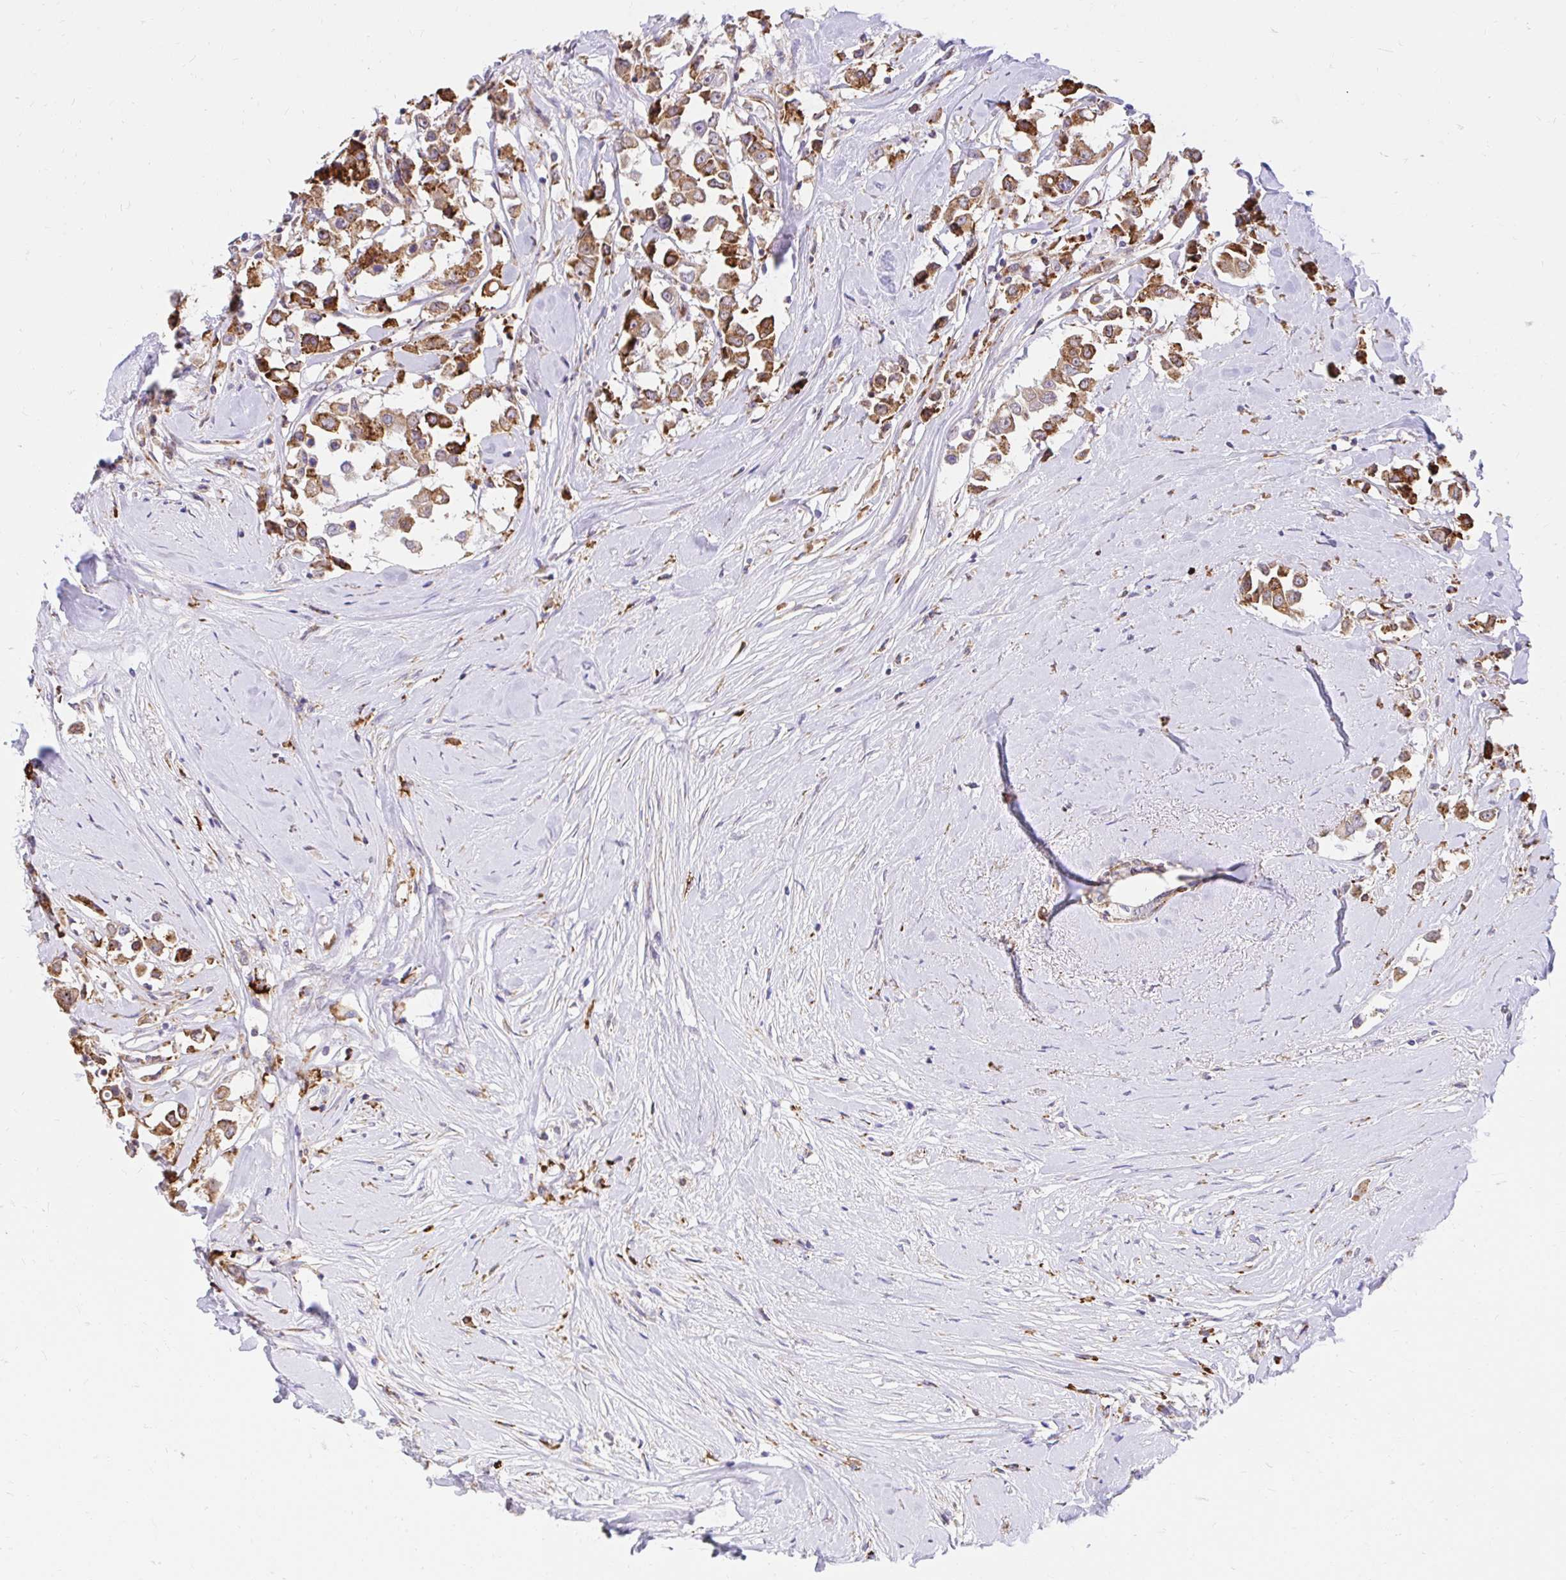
{"staining": {"intensity": "strong", "quantity": "25%-75%", "location": "cytoplasmic/membranous"}, "tissue": "breast cancer", "cell_type": "Tumor cells", "image_type": "cancer", "snomed": [{"axis": "morphology", "description": "Duct carcinoma"}, {"axis": "topography", "description": "Breast"}], "caption": "Immunohistochemical staining of breast intraductal carcinoma demonstrates high levels of strong cytoplasmic/membranous expression in about 25%-75% of tumor cells.", "gene": "NAALAD2", "patient": {"sex": "female", "age": 61}}